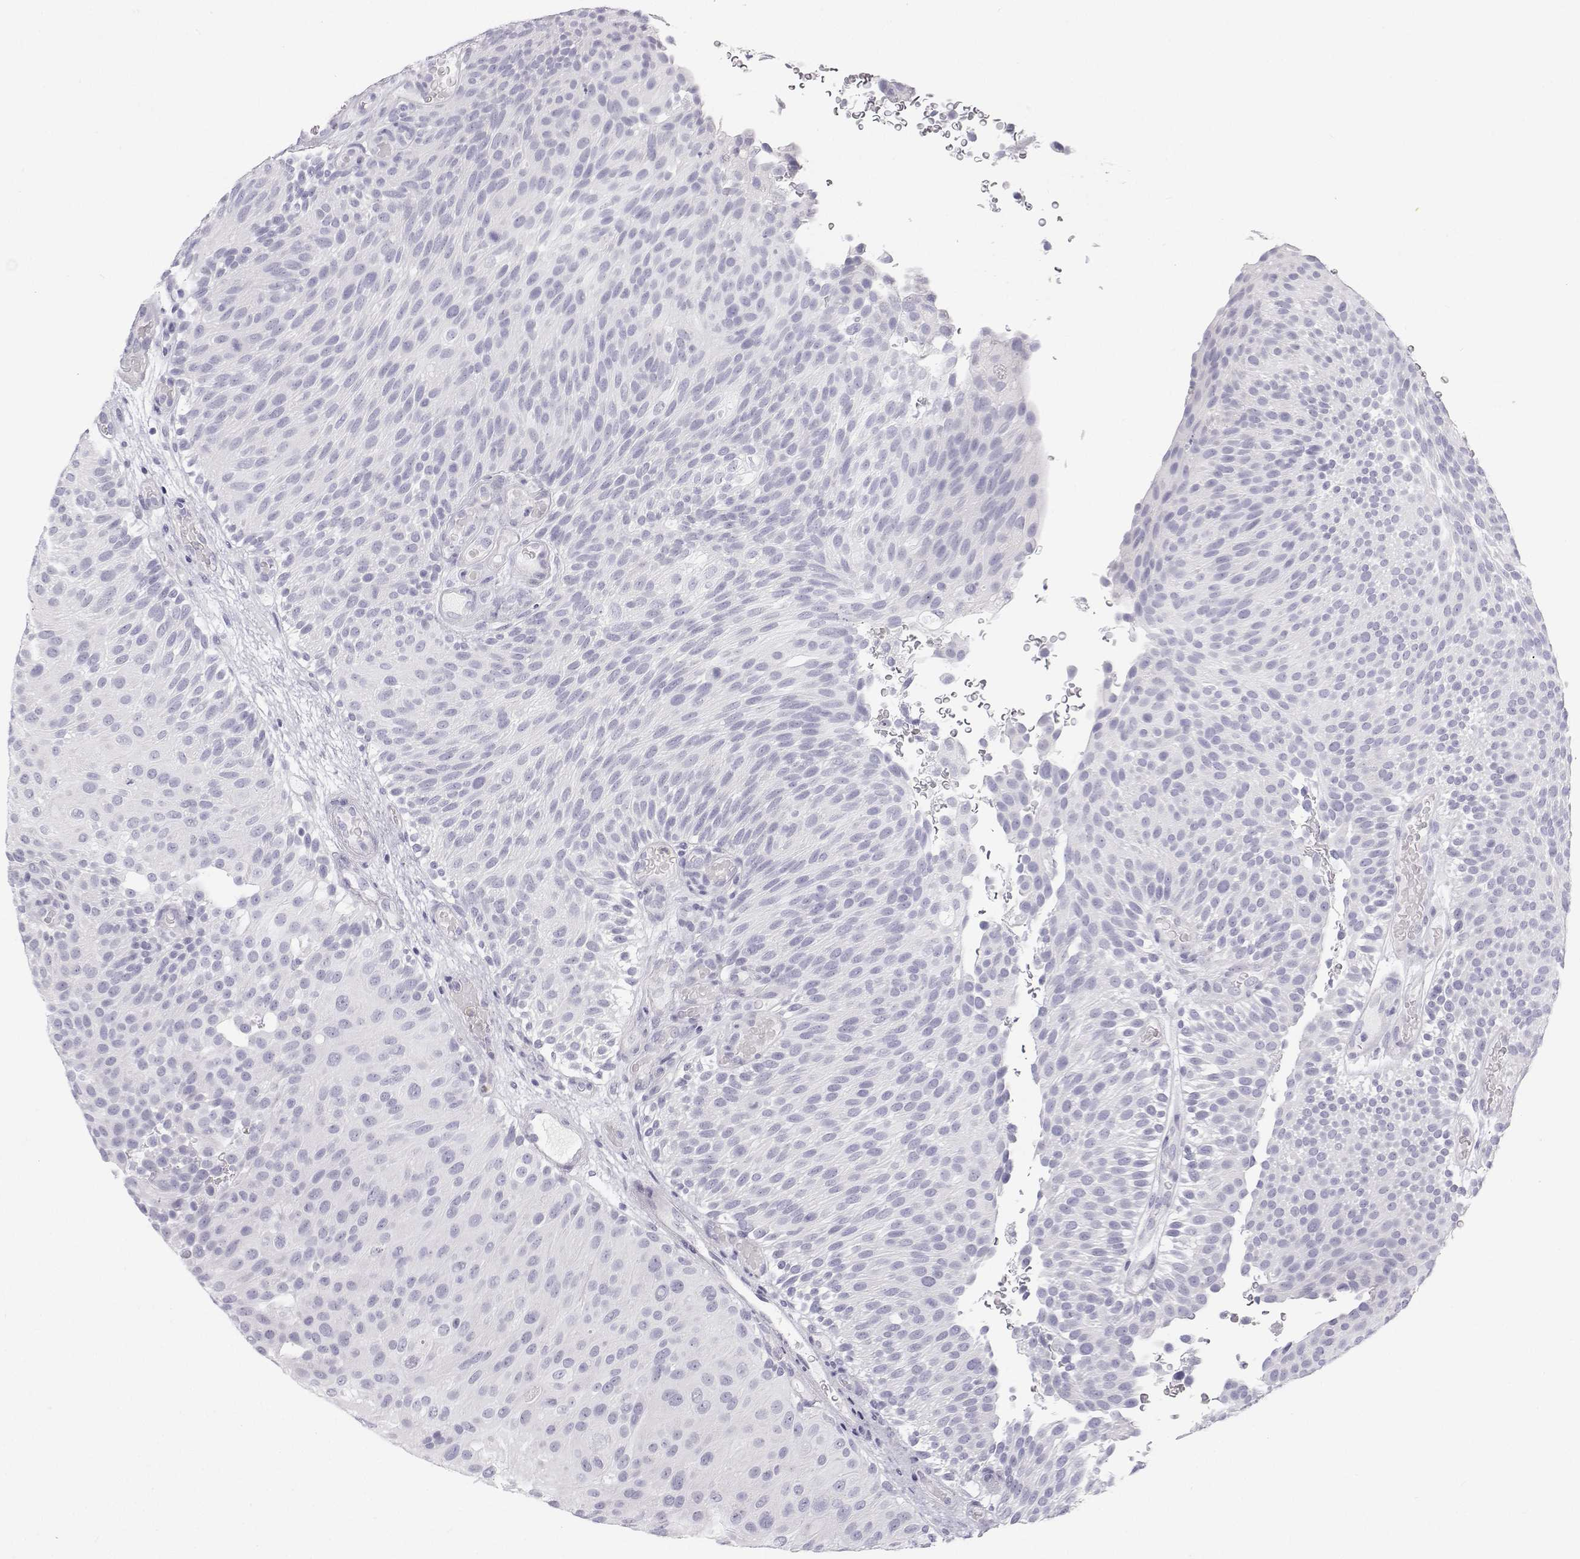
{"staining": {"intensity": "negative", "quantity": "none", "location": "none"}, "tissue": "urothelial cancer", "cell_type": "Tumor cells", "image_type": "cancer", "snomed": [{"axis": "morphology", "description": "Urothelial carcinoma, Low grade"}, {"axis": "topography", "description": "Urinary bladder"}], "caption": "High magnification brightfield microscopy of urothelial cancer stained with DAB (brown) and counterstained with hematoxylin (blue): tumor cells show no significant staining. The staining was performed using DAB (3,3'-diaminobenzidine) to visualize the protein expression in brown, while the nuclei were stained in blue with hematoxylin (Magnification: 20x).", "gene": "SFTPB", "patient": {"sex": "male", "age": 78}}